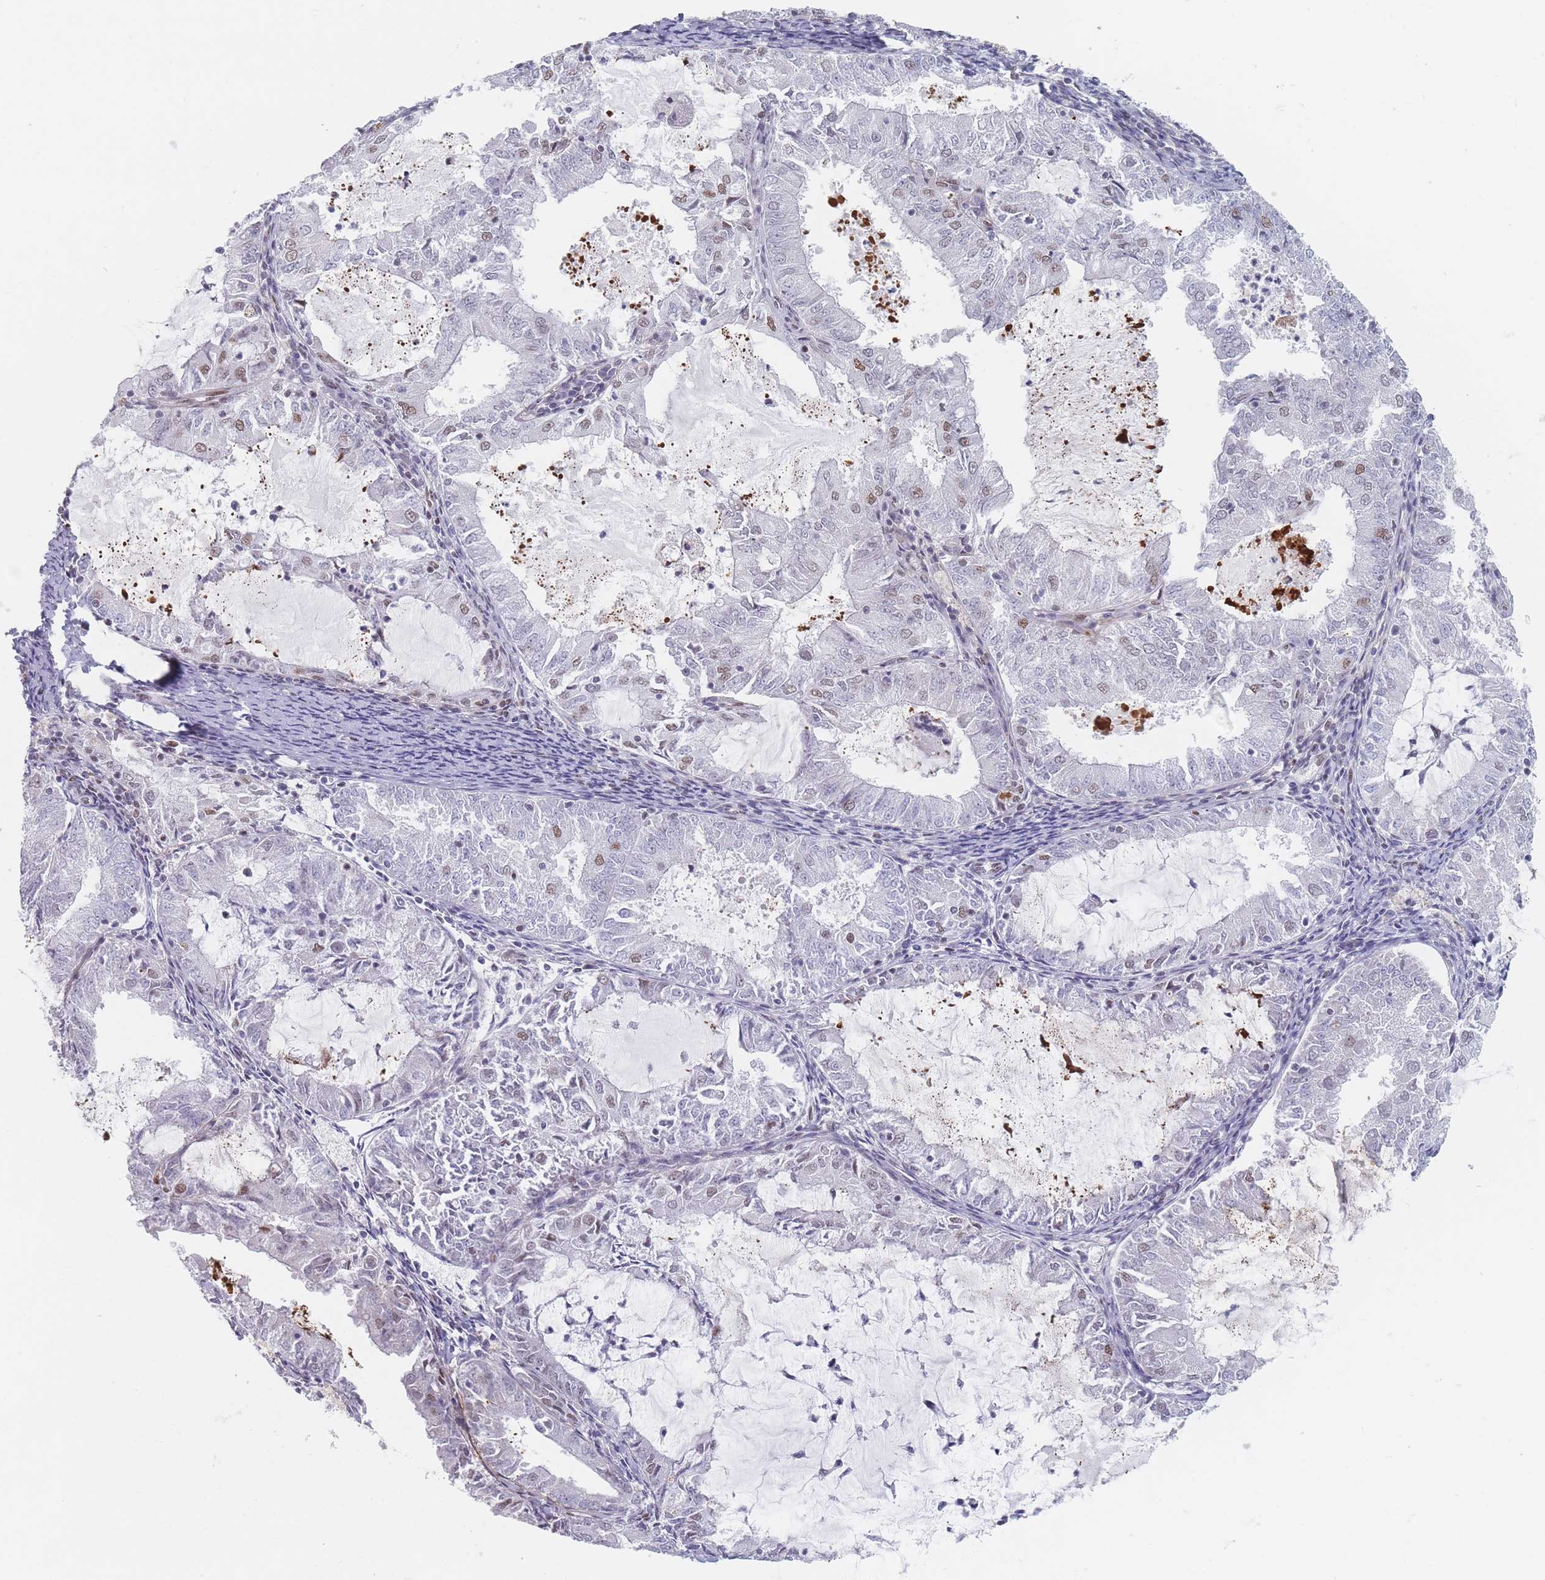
{"staining": {"intensity": "moderate", "quantity": "<25%", "location": "nuclear"}, "tissue": "endometrial cancer", "cell_type": "Tumor cells", "image_type": "cancer", "snomed": [{"axis": "morphology", "description": "Adenocarcinoma, NOS"}, {"axis": "topography", "description": "Endometrium"}], "caption": "The photomicrograph demonstrates a brown stain indicating the presence of a protein in the nuclear of tumor cells in endometrial cancer (adenocarcinoma). (DAB IHC, brown staining for protein, blue staining for nuclei).", "gene": "SAFB2", "patient": {"sex": "female", "age": 57}}